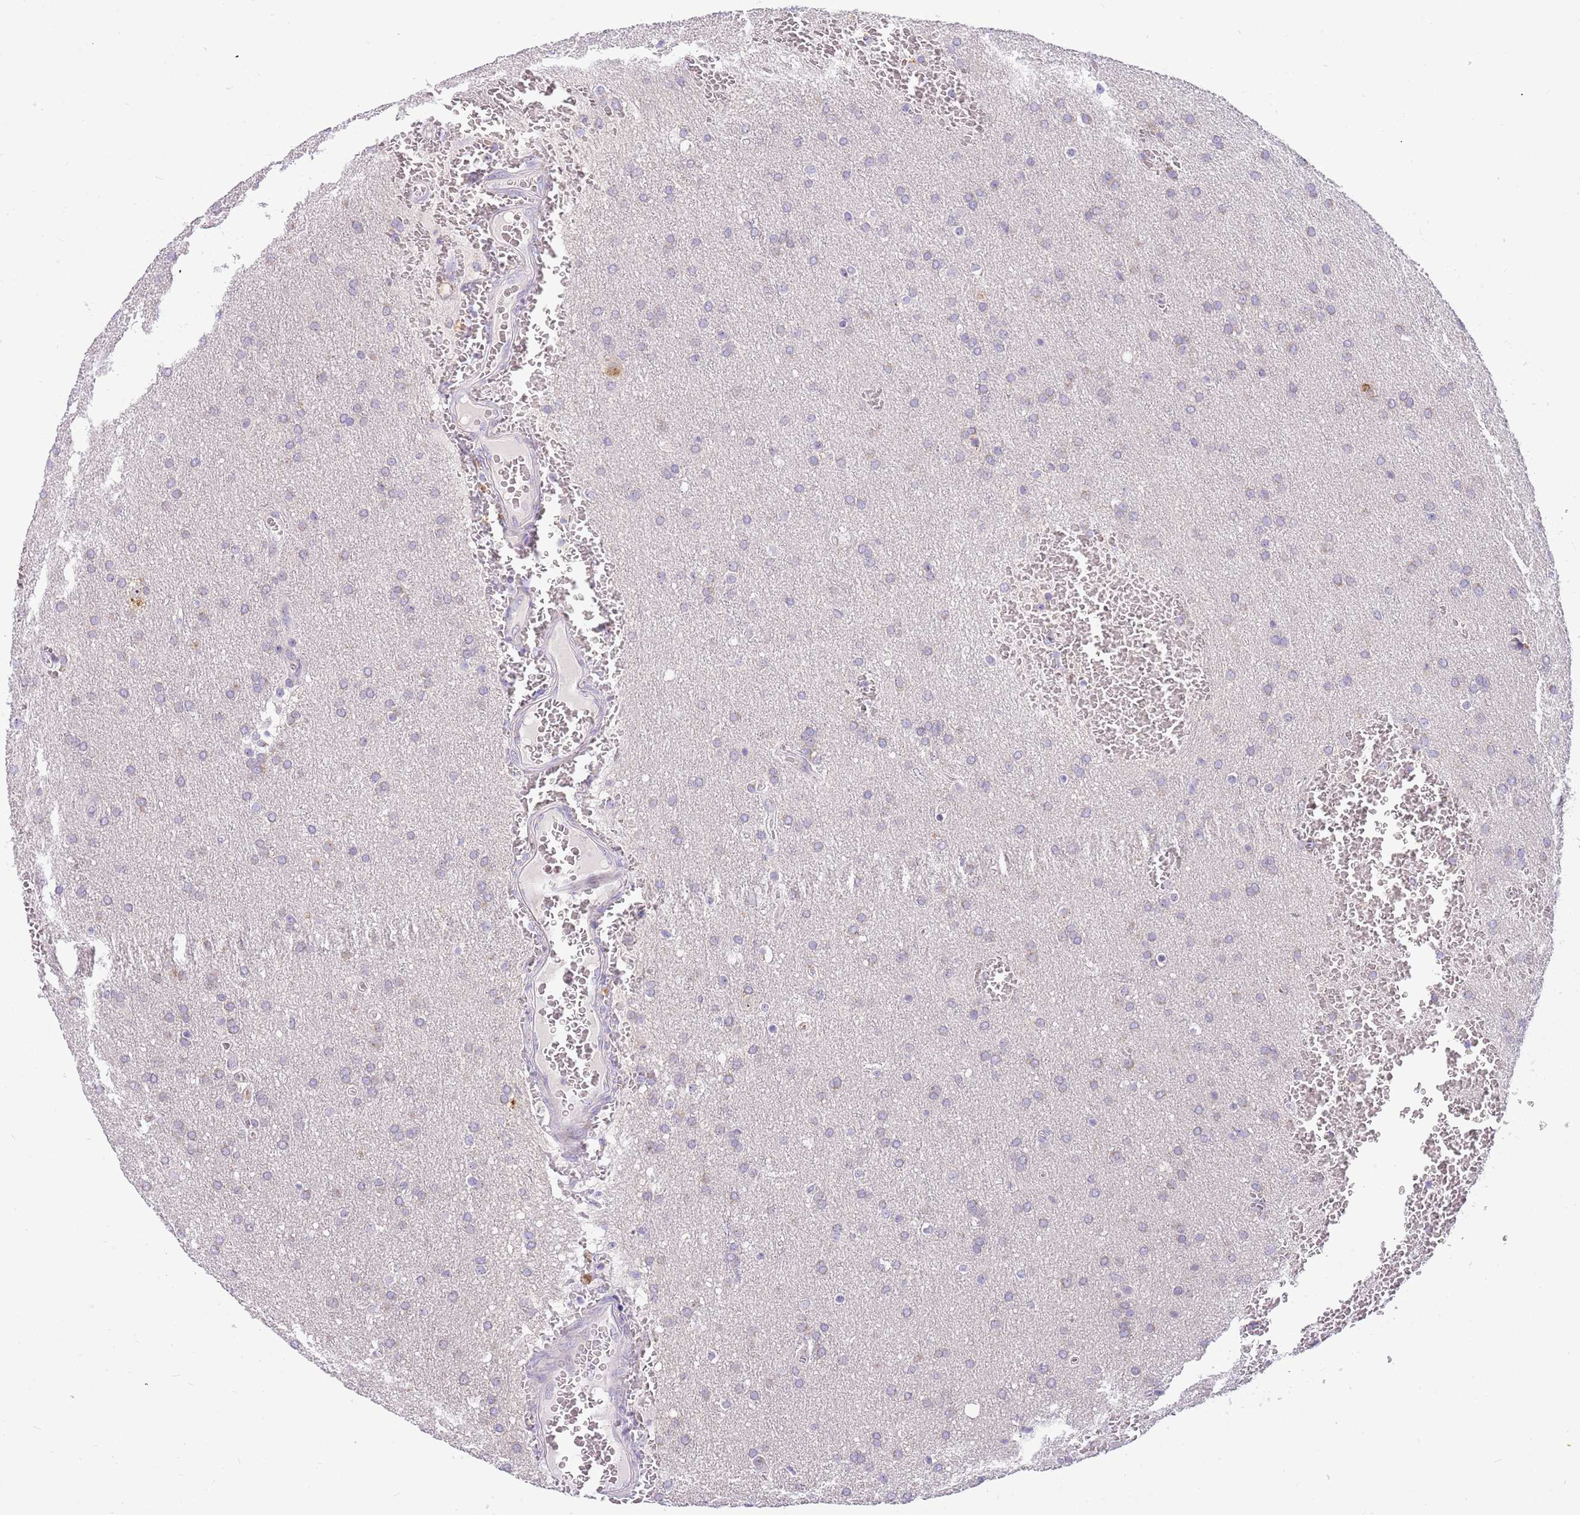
{"staining": {"intensity": "negative", "quantity": "none", "location": "none"}, "tissue": "glioma", "cell_type": "Tumor cells", "image_type": "cancer", "snomed": [{"axis": "morphology", "description": "Glioma, malignant, Low grade"}, {"axis": "topography", "description": "Brain"}], "caption": "High power microscopy histopathology image of an immunohistochemistry micrograph of malignant glioma (low-grade), revealing no significant expression in tumor cells.", "gene": "DNAJA3", "patient": {"sex": "female", "age": 32}}